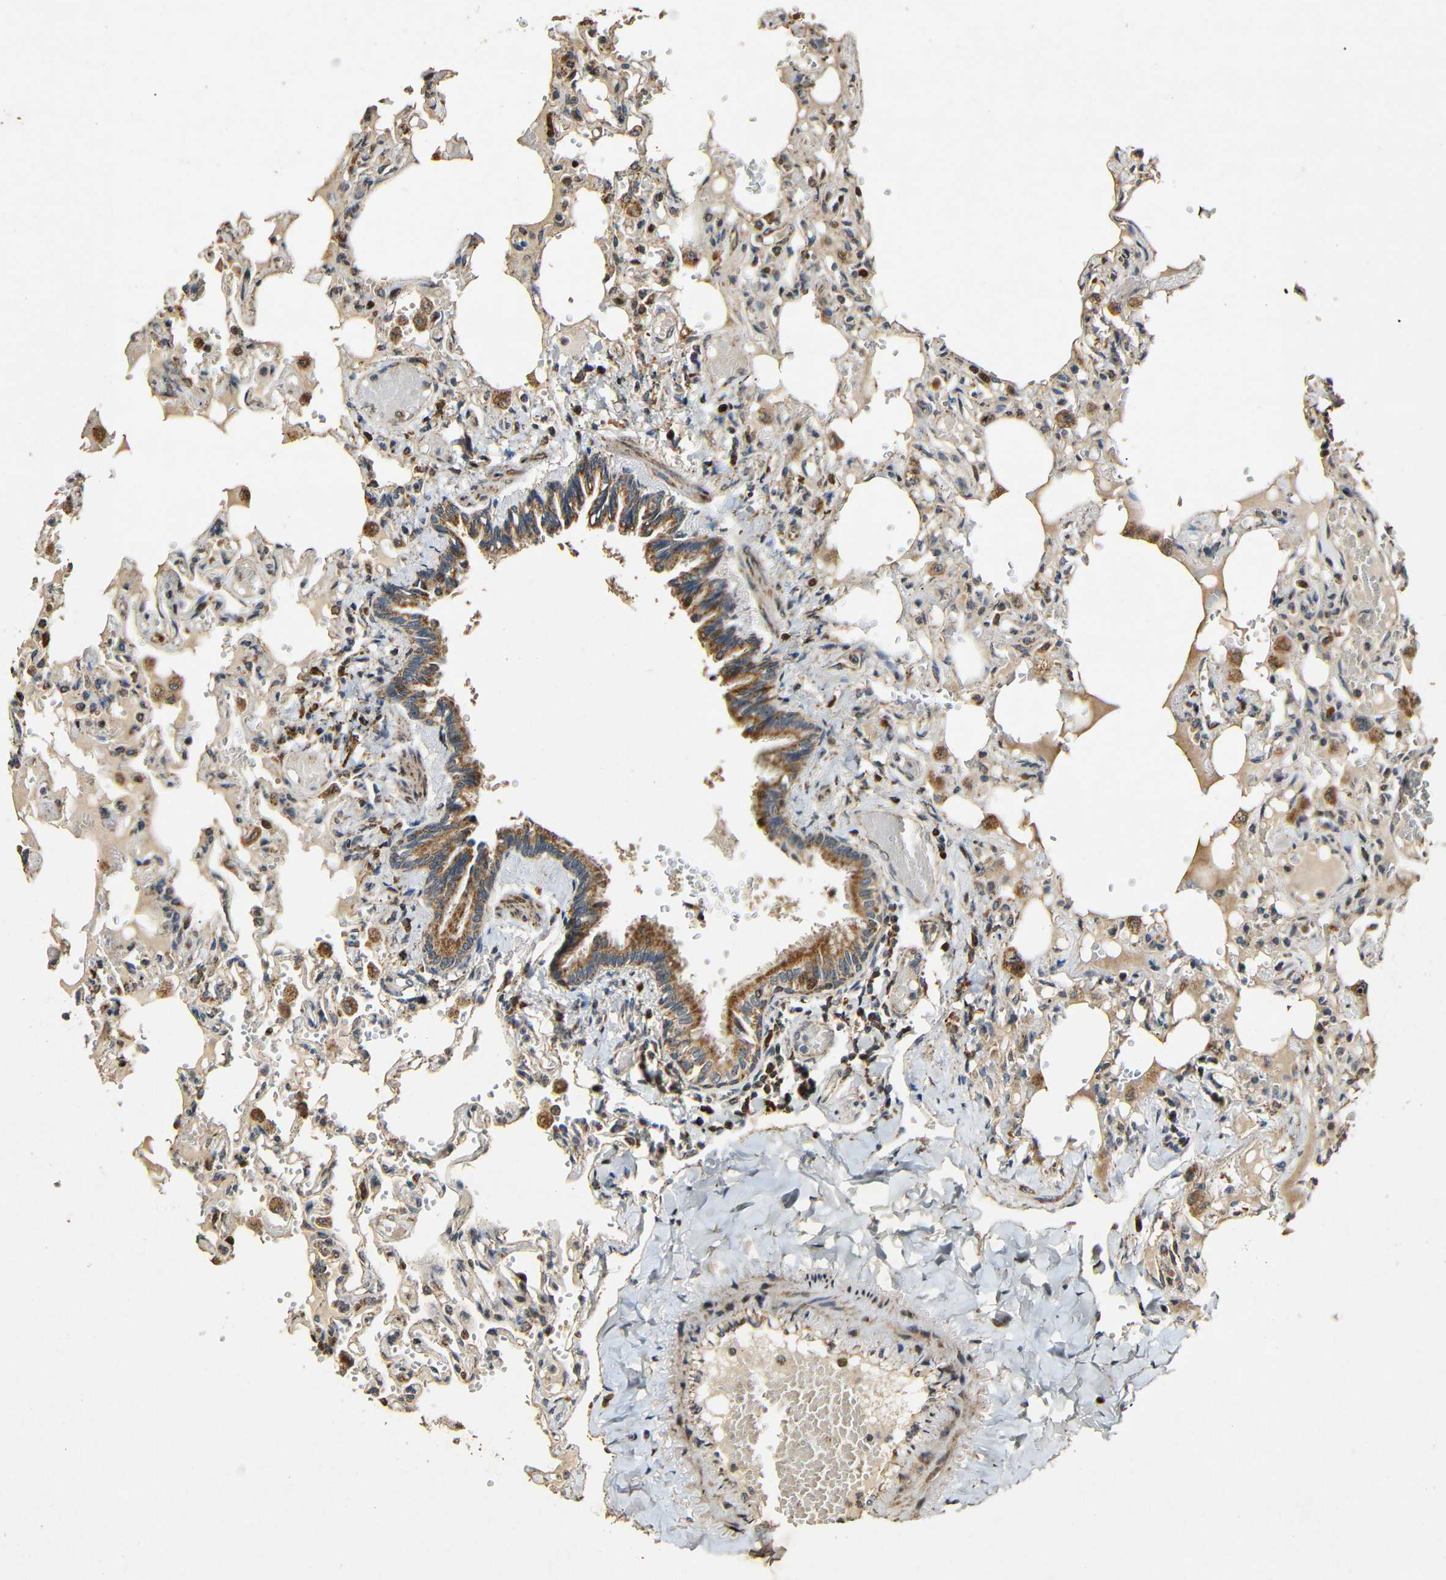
{"staining": {"intensity": "moderate", "quantity": "<25%", "location": "cytoplasmic/membranous,nuclear"}, "tissue": "lung", "cell_type": "Alveolar cells", "image_type": "normal", "snomed": [{"axis": "morphology", "description": "Normal tissue, NOS"}, {"axis": "topography", "description": "Lung"}], "caption": "Unremarkable lung reveals moderate cytoplasmic/membranous,nuclear positivity in about <25% of alveolar cells.", "gene": "KAZALD1", "patient": {"sex": "male", "age": 21}}